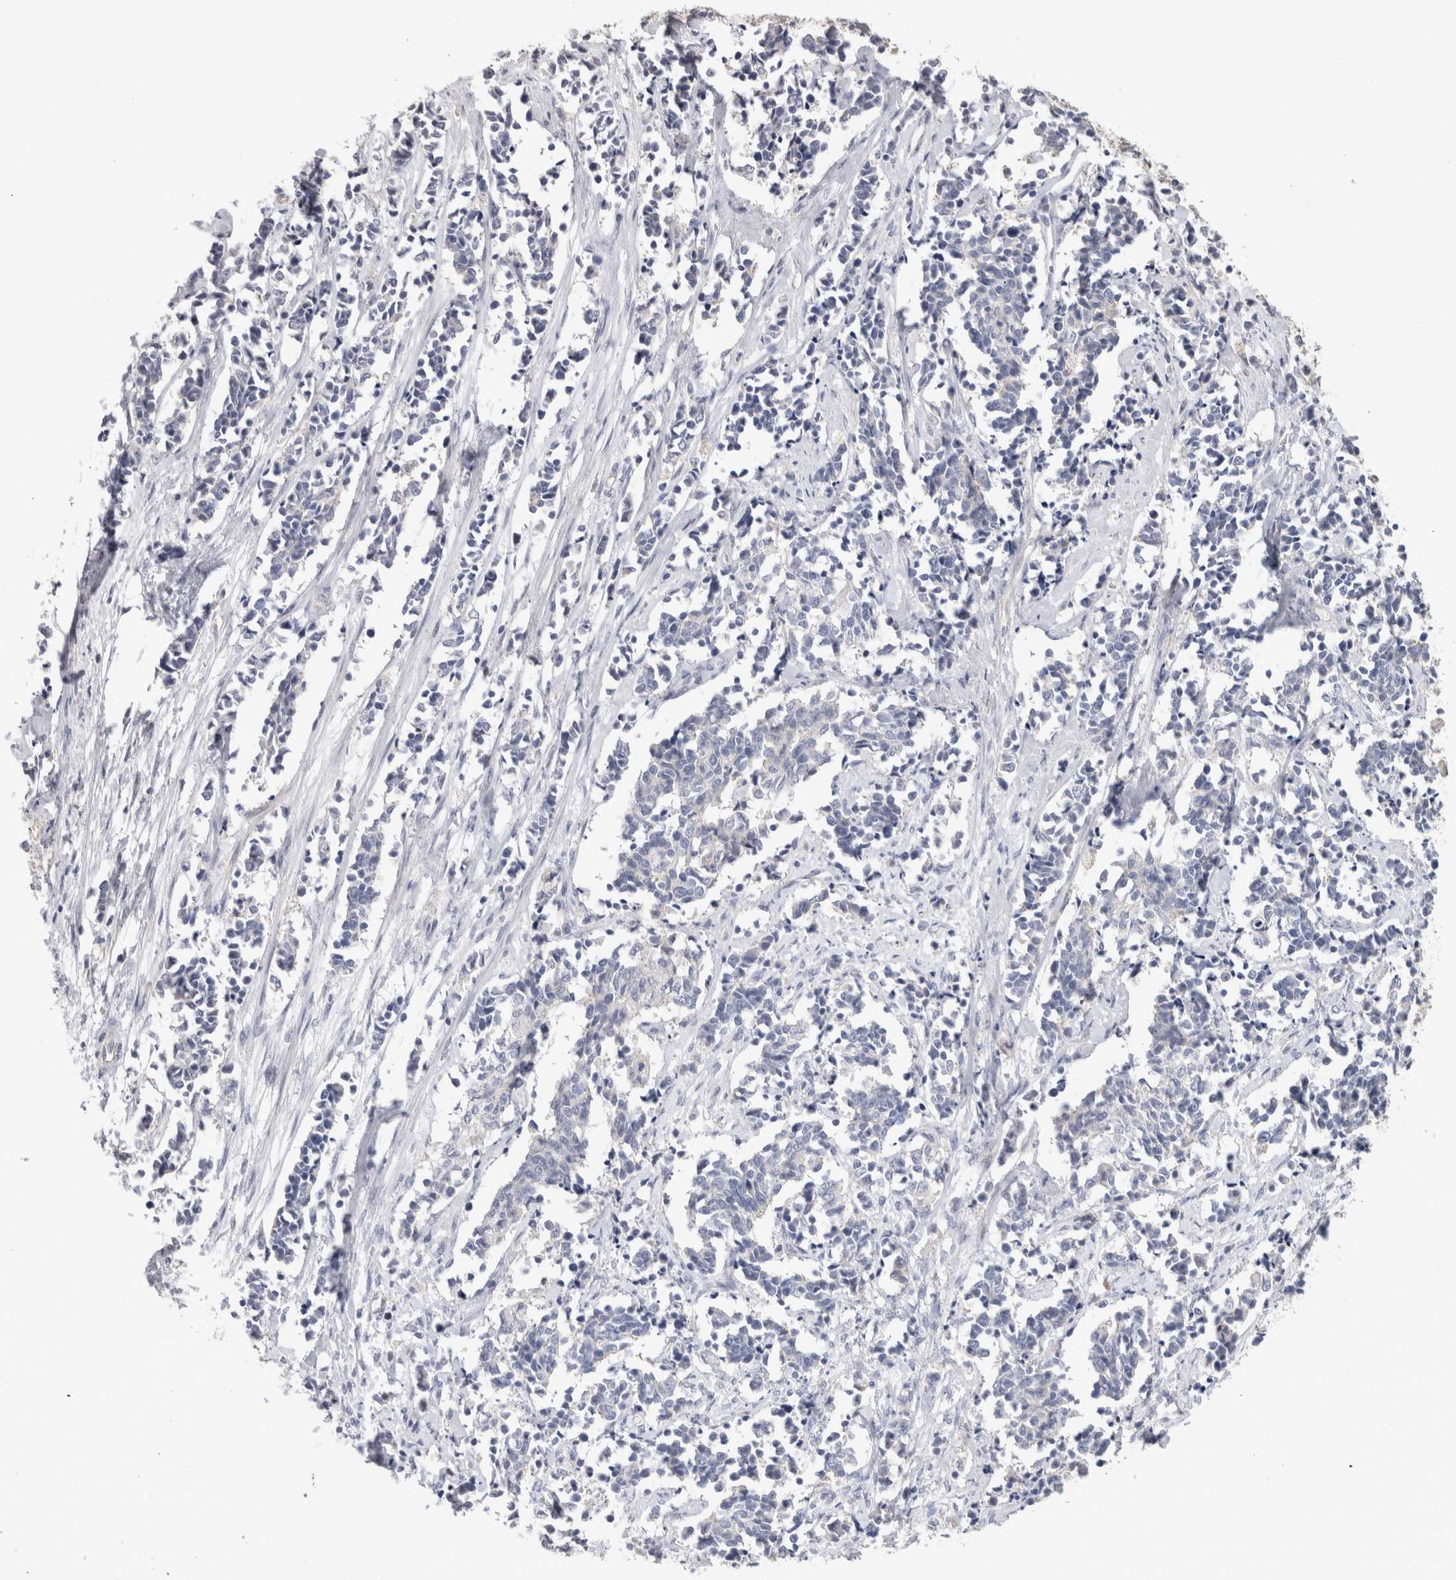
{"staining": {"intensity": "negative", "quantity": "none", "location": "none"}, "tissue": "cervical cancer", "cell_type": "Tumor cells", "image_type": "cancer", "snomed": [{"axis": "morphology", "description": "Squamous cell carcinoma, NOS"}, {"axis": "topography", "description": "Cervix"}], "caption": "A histopathology image of cervical cancer stained for a protein demonstrates no brown staining in tumor cells.", "gene": "AFP", "patient": {"sex": "female", "age": 35}}